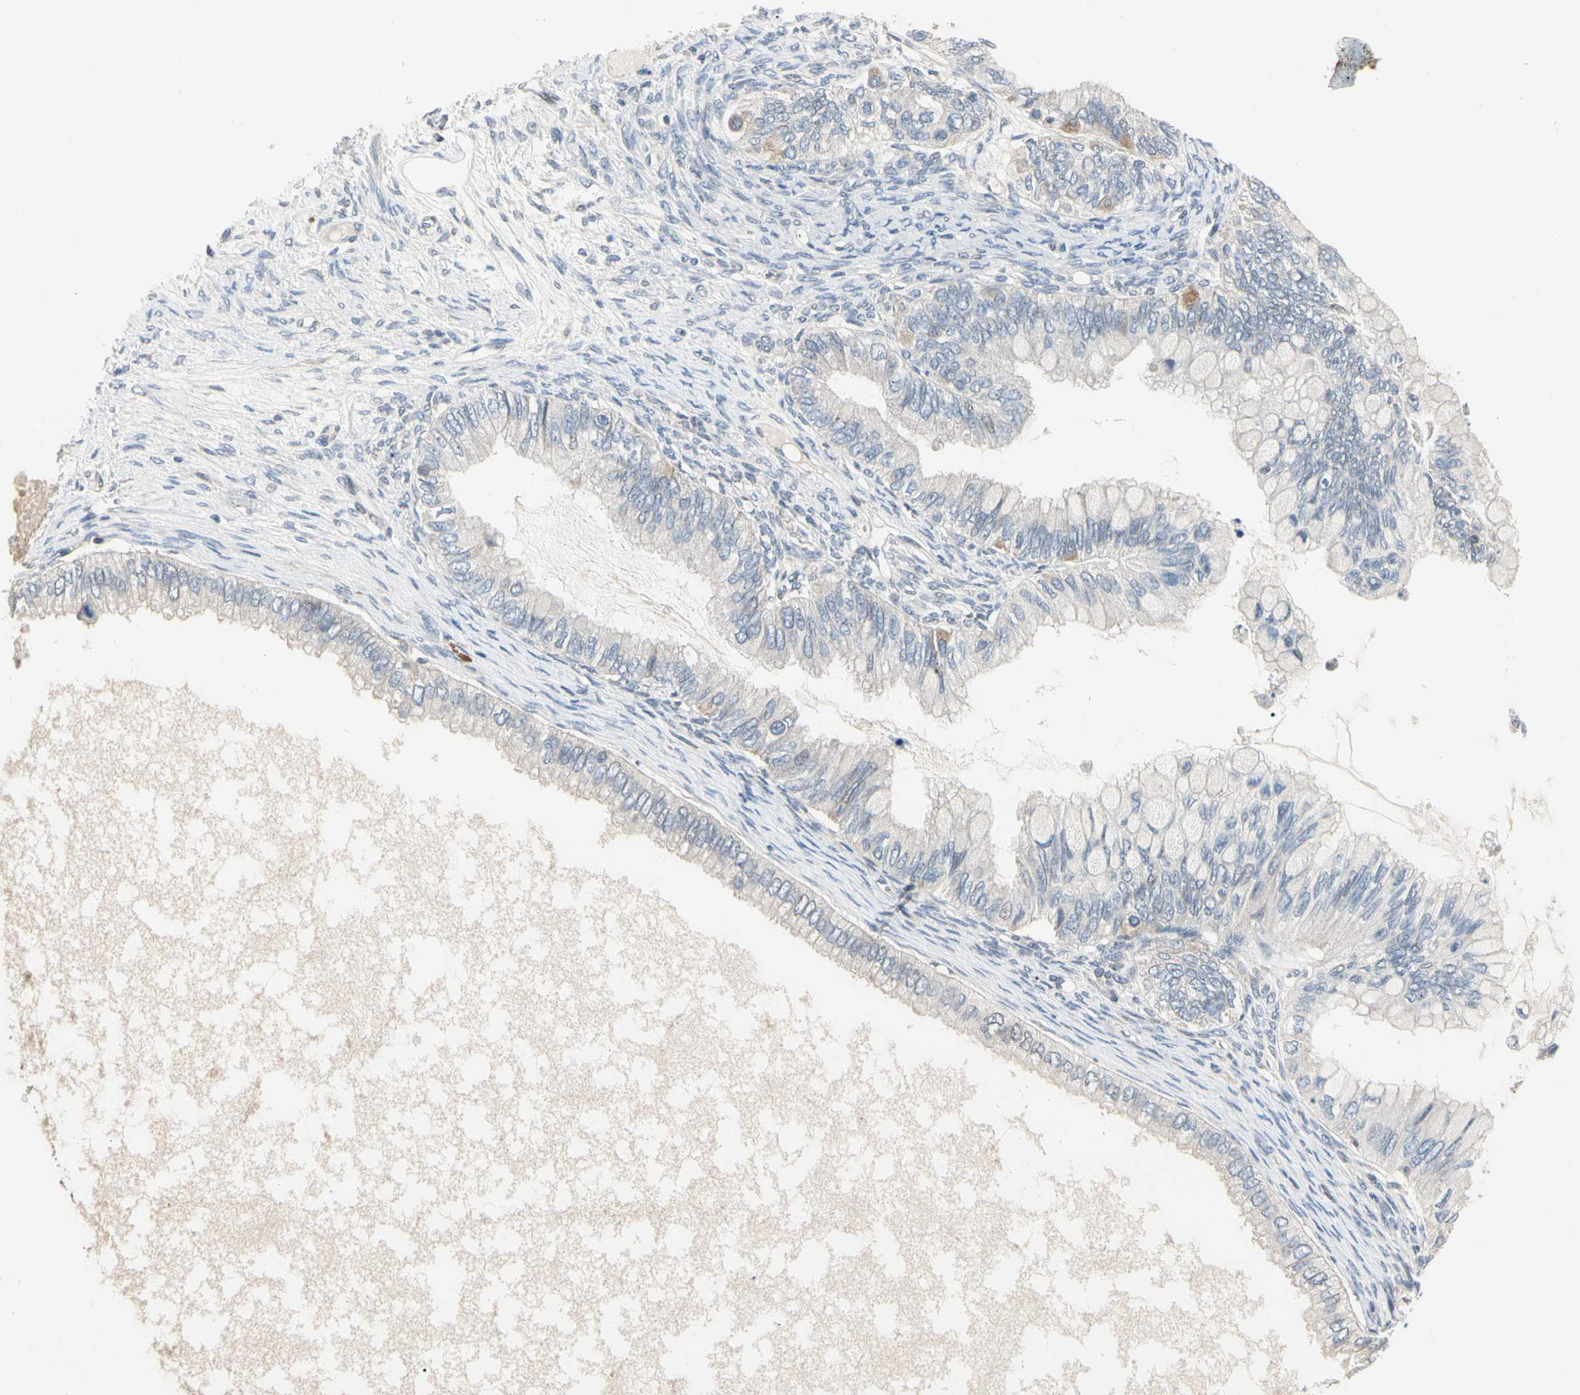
{"staining": {"intensity": "negative", "quantity": "none", "location": "none"}, "tissue": "ovarian cancer", "cell_type": "Tumor cells", "image_type": "cancer", "snomed": [{"axis": "morphology", "description": "Cystadenocarcinoma, mucinous, NOS"}, {"axis": "topography", "description": "Ovary"}], "caption": "Tumor cells show no significant expression in ovarian mucinous cystadenocarcinoma.", "gene": "GREM1", "patient": {"sex": "female", "age": 80}}